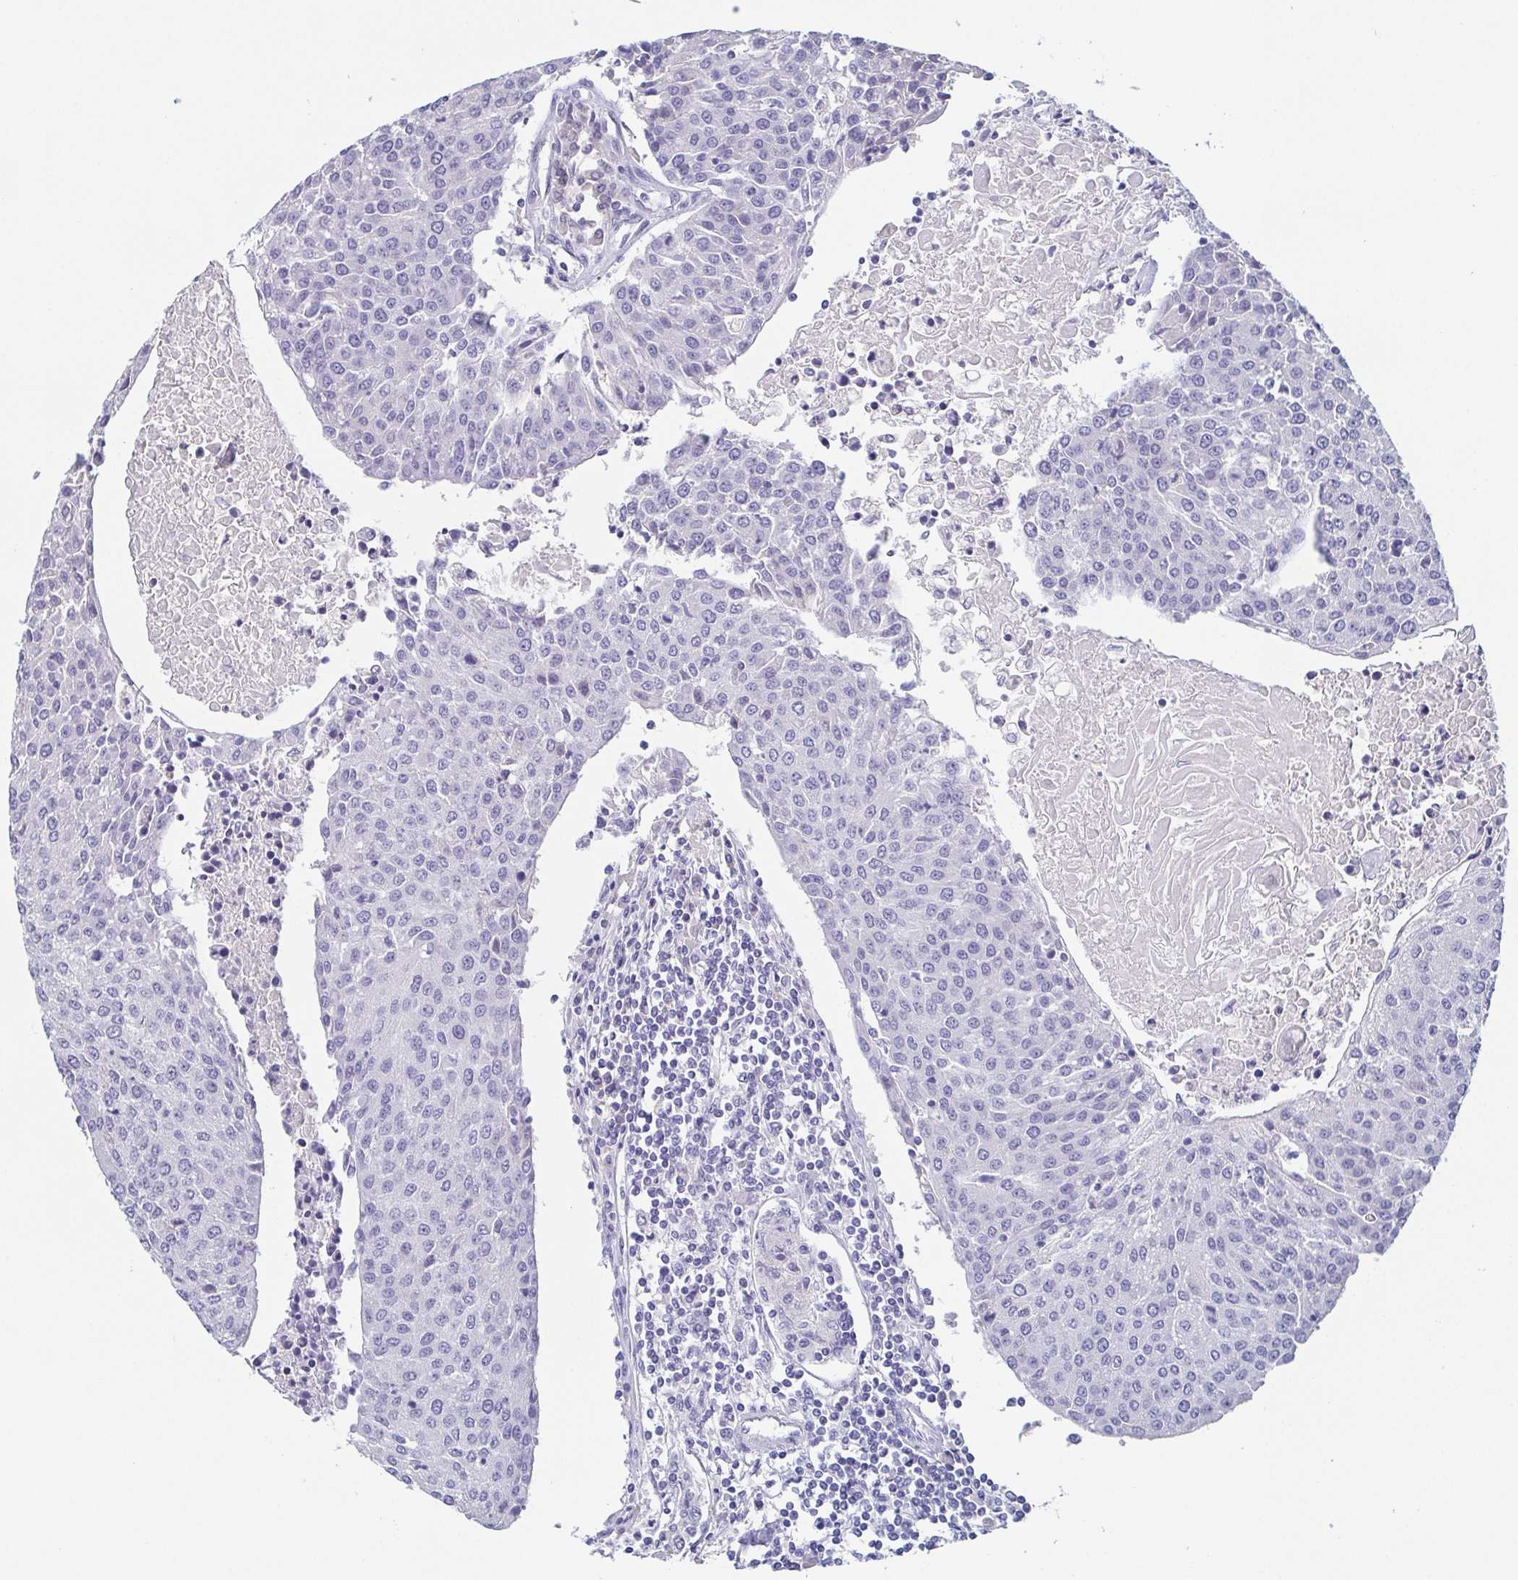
{"staining": {"intensity": "negative", "quantity": "none", "location": "none"}, "tissue": "urothelial cancer", "cell_type": "Tumor cells", "image_type": "cancer", "snomed": [{"axis": "morphology", "description": "Urothelial carcinoma, High grade"}, {"axis": "topography", "description": "Urinary bladder"}], "caption": "This is an immunohistochemistry (IHC) image of human urothelial cancer. There is no expression in tumor cells.", "gene": "ITLN1", "patient": {"sex": "female", "age": 85}}